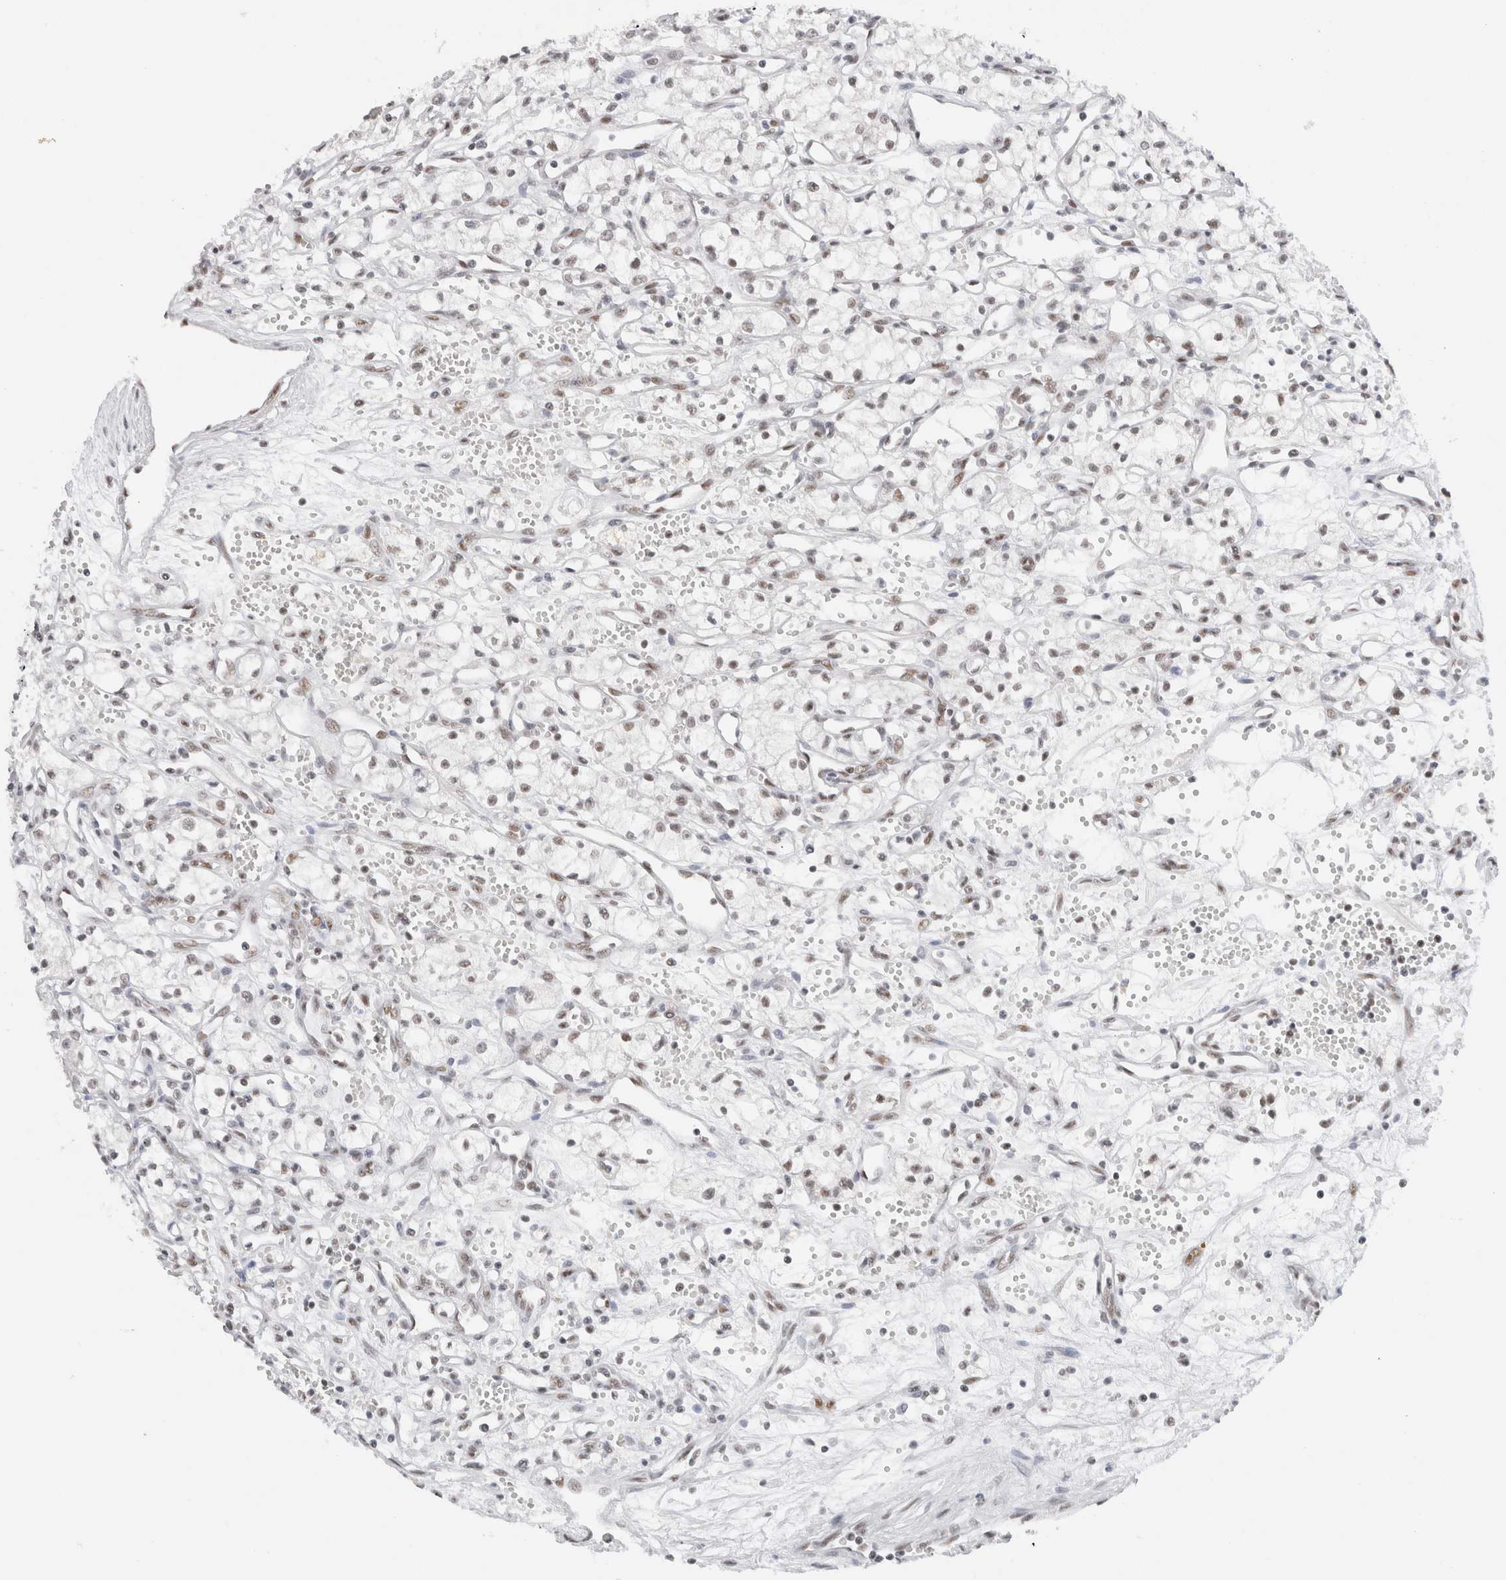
{"staining": {"intensity": "weak", "quantity": ">75%", "location": "nuclear"}, "tissue": "renal cancer", "cell_type": "Tumor cells", "image_type": "cancer", "snomed": [{"axis": "morphology", "description": "Adenocarcinoma, NOS"}, {"axis": "topography", "description": "Kidney"}], "caption": "Adenocarcinoma (renal) stained with immunohistochemistry reveals weak nuclear staining in about >75% of tumor cells.", "gene": "COPS7A", "patient": {"sex": "male", "age": 59}}